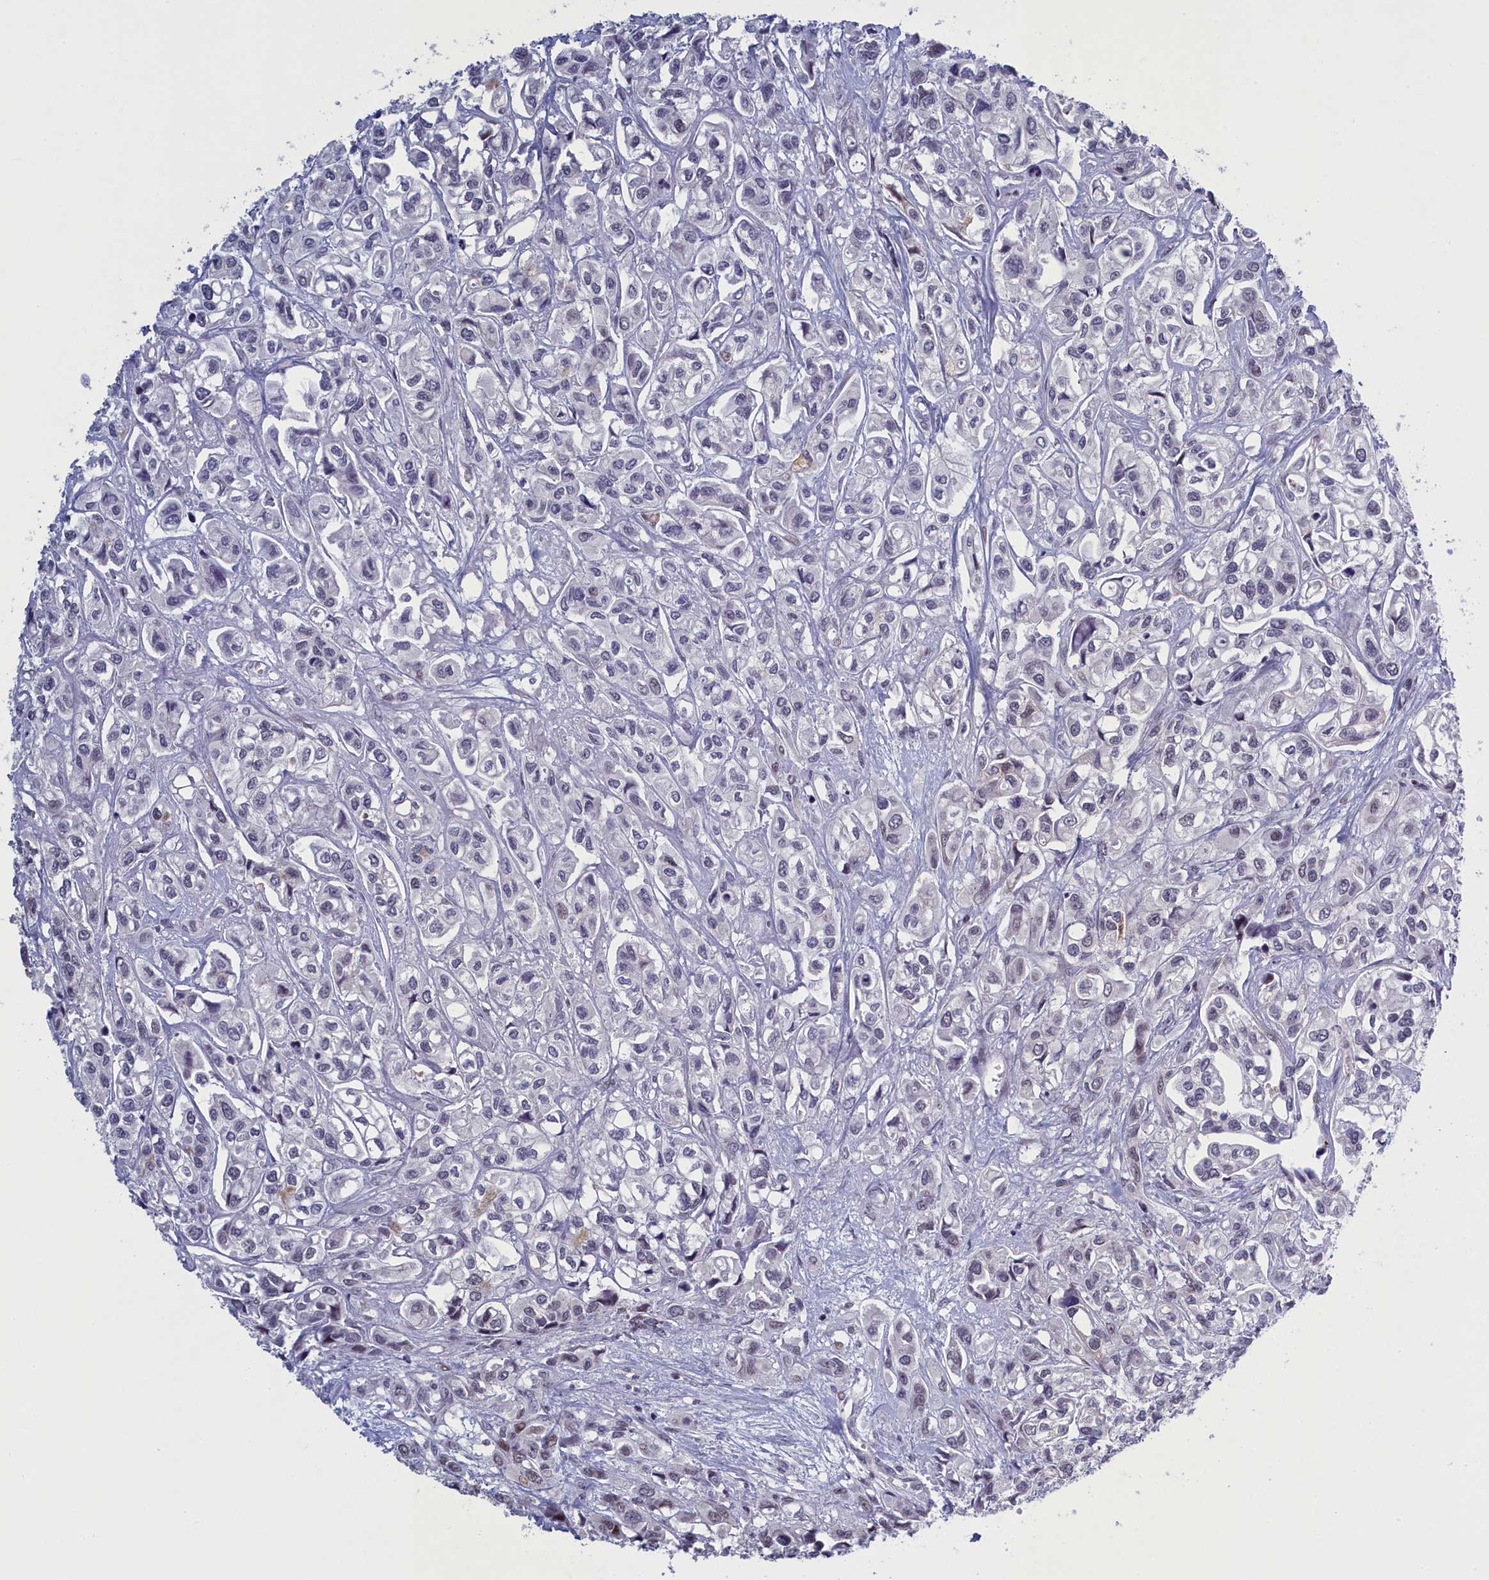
{"staining": {"intensity": "negative", "quantity": "none", "location": "none"}, "tissue": "urothelial cancer", "cell_type": "Tumor cells", "image_type": "cancer", "snomed": [{"axis": "morphology", "description": "Urothelial carcinoma, High grade"}, {"axis": "topography", "description": "Urinary bladder"}], "caption": "IHC of high-grade urothelial carcinoma displays no expression in tumor cells.", "gene": "ATF7IP2", "patient": {"sex": "male", "age": 67}}